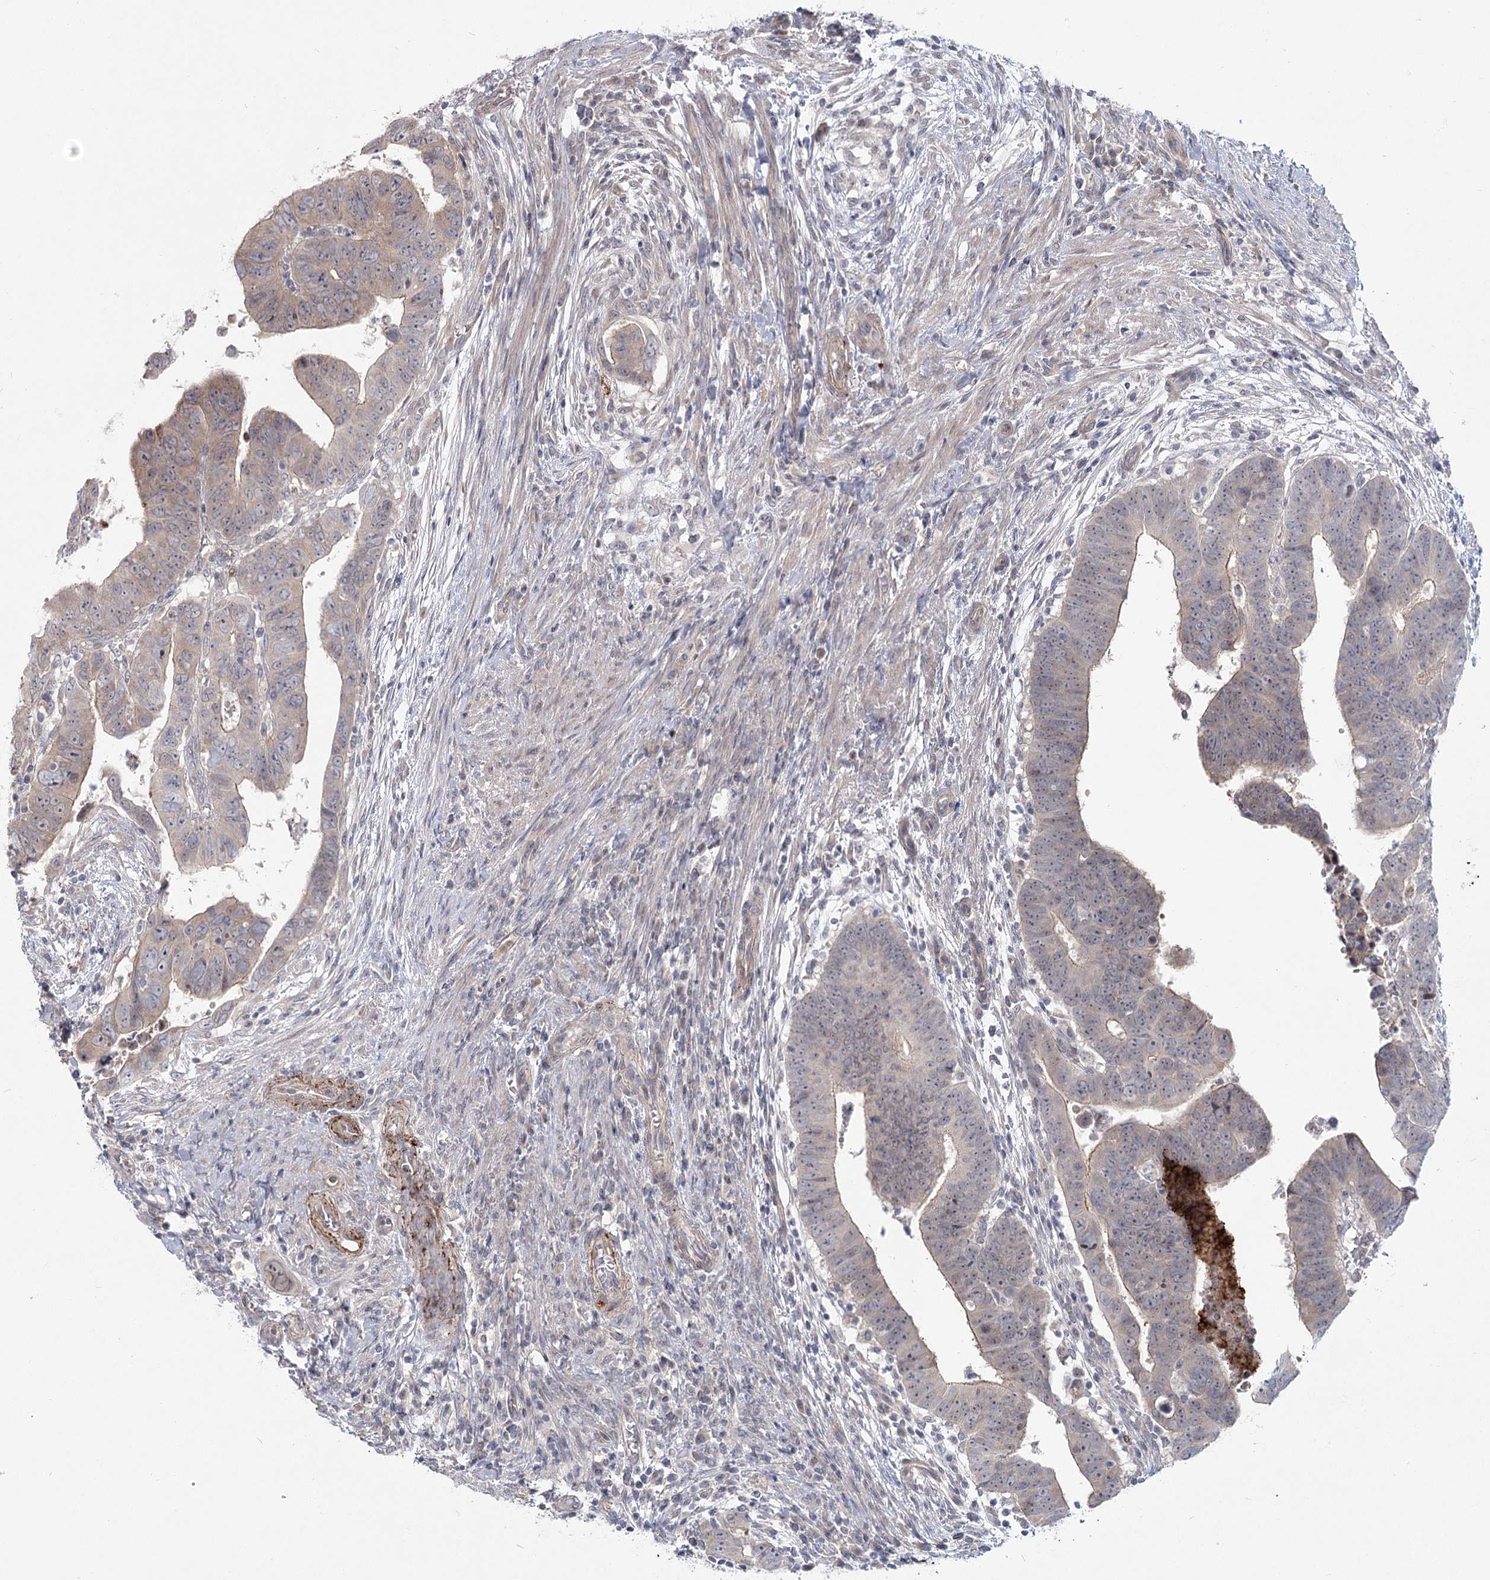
{"staining": {"intensity": "negative", "quantity": "none", "location": "none"}, "tissue": "colorectal cancer", "cell_type": "Tumor cells", "image_type": "cancer", "snomed": [{"axis": "morphology", "description": "Normal tissue, NOS"}, {"axis": "morphology", "description": "Adenocarcinoma, NOS"}, {"axis": "topography", "description": "Rectum"}], "caption": "Protein analysis of colorectal adenocarcinoma displays no significant expression in tumor cells.", "gene": "SPINK13", "patient": {"sex": "female", "age": 65}}